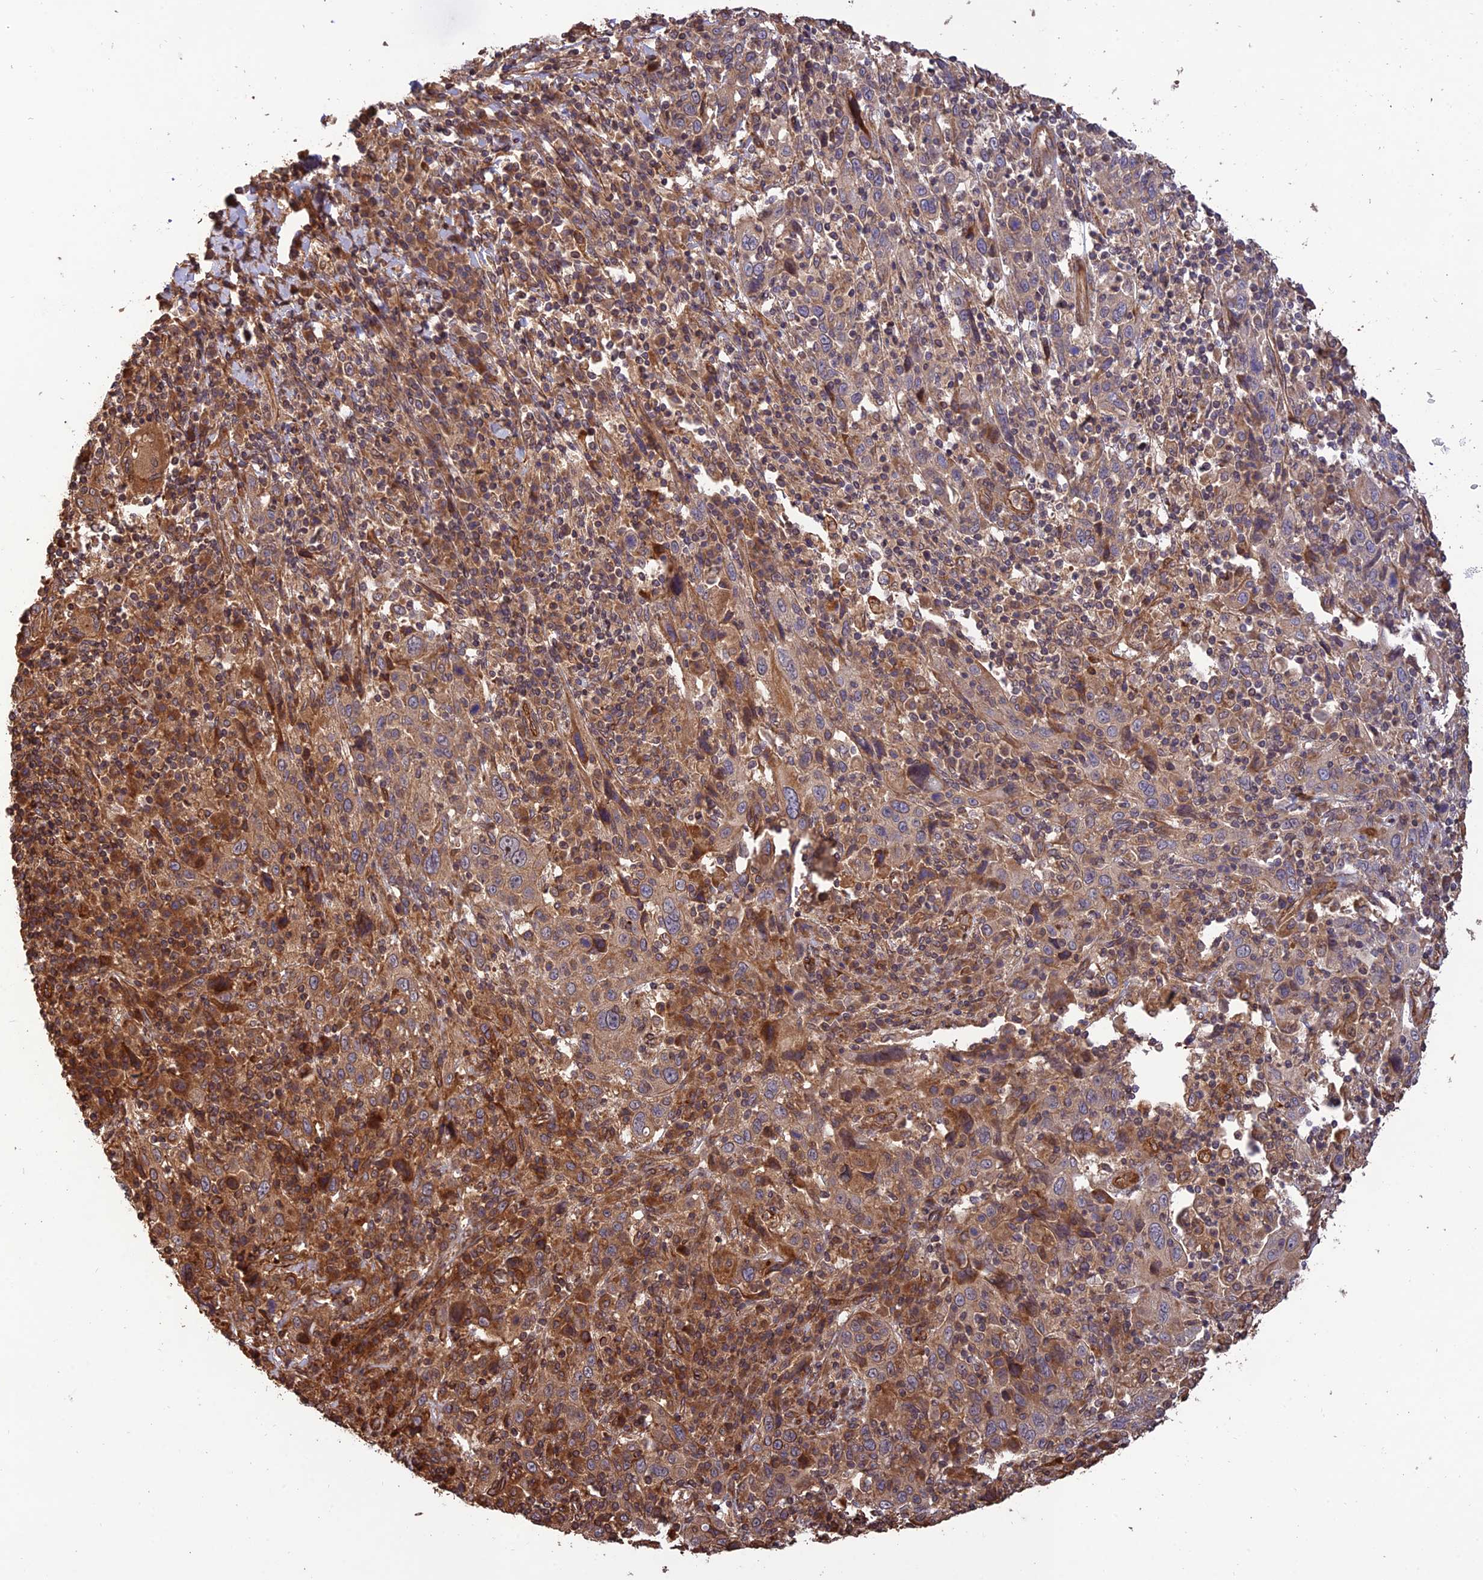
{"staining": {"intensity": "moderate", "quantity": "25%-75%", "location": "cytoplasmic/membranous"}, "tissue": "cervical cancer", "cell_type": "Tumor cells", "image_type": "cancer", "snomed": [{"axis": "morphology", "description": "Squamous cell carcinoma, NOS"}, {"axis": "topography", "description": "Cervix"}], "caption": "Cervical squamous cell carcinoma tissue reveals moderate cytoplasmic/membranous positivity in approximately 25%-75% of tumor cells", "gene": "CREBL2", "patient": {"sex": "female", "age": 46}}